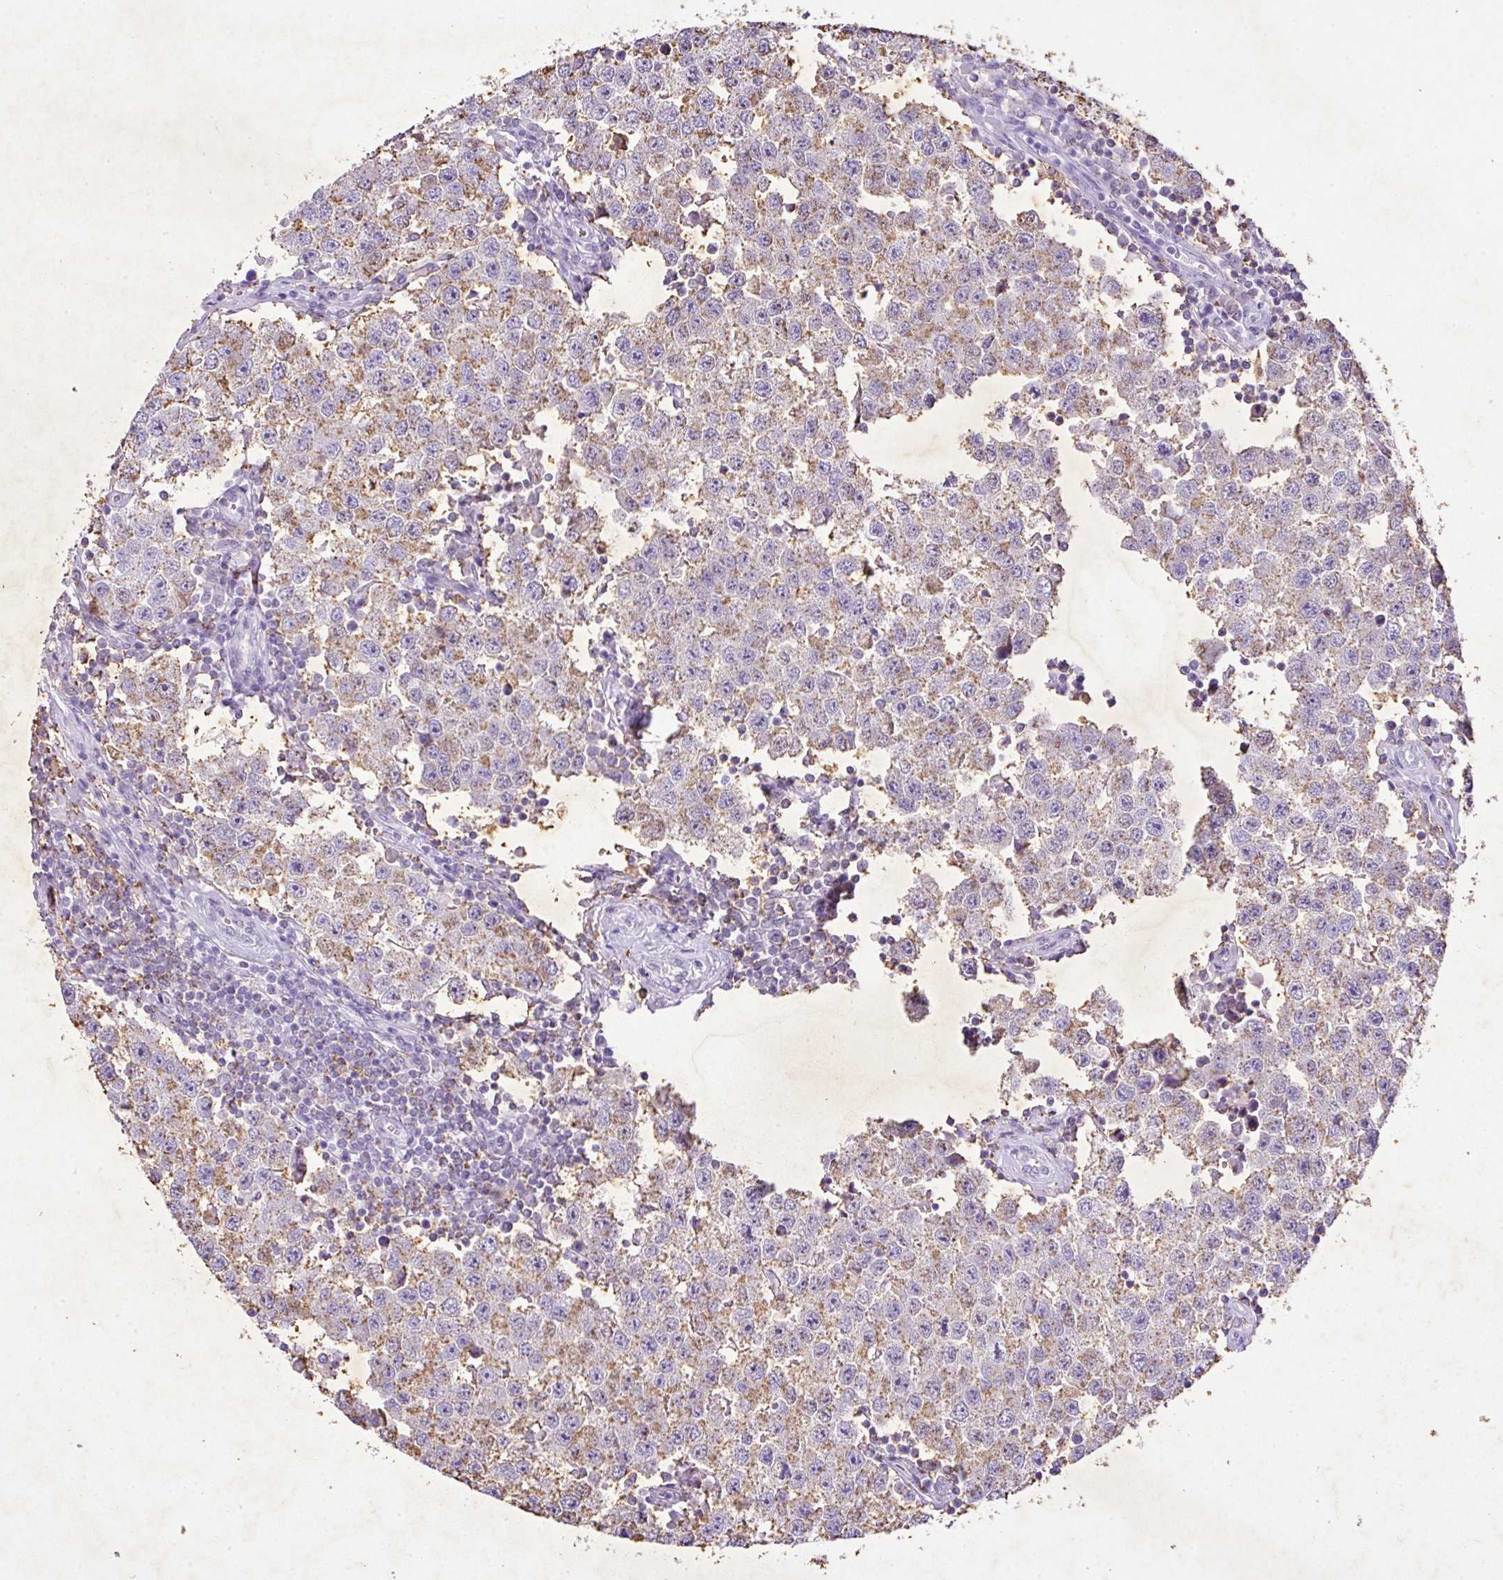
{"staining": {"intensity": "moderate", "quantity": "25%-75%", "location": "cytoplasmic/membranous"}, "tissue": "testis cancer", "cell_type": "Tumor cells", "image_type": "cancer", "snomed": [{"axis": "morphology", "description": "Seminoma, NOS"}, {"axis": "topography", "description": "Testis"}], "caption": "About 25%-75% of tumor cells in human seminoma (testis) show moderate cytoplasmic/membranous protein expression as visualized by brown immunohistochemical staining.", "gene": "KCNJ11", "patient": {"sex": "male", "age": 34}}